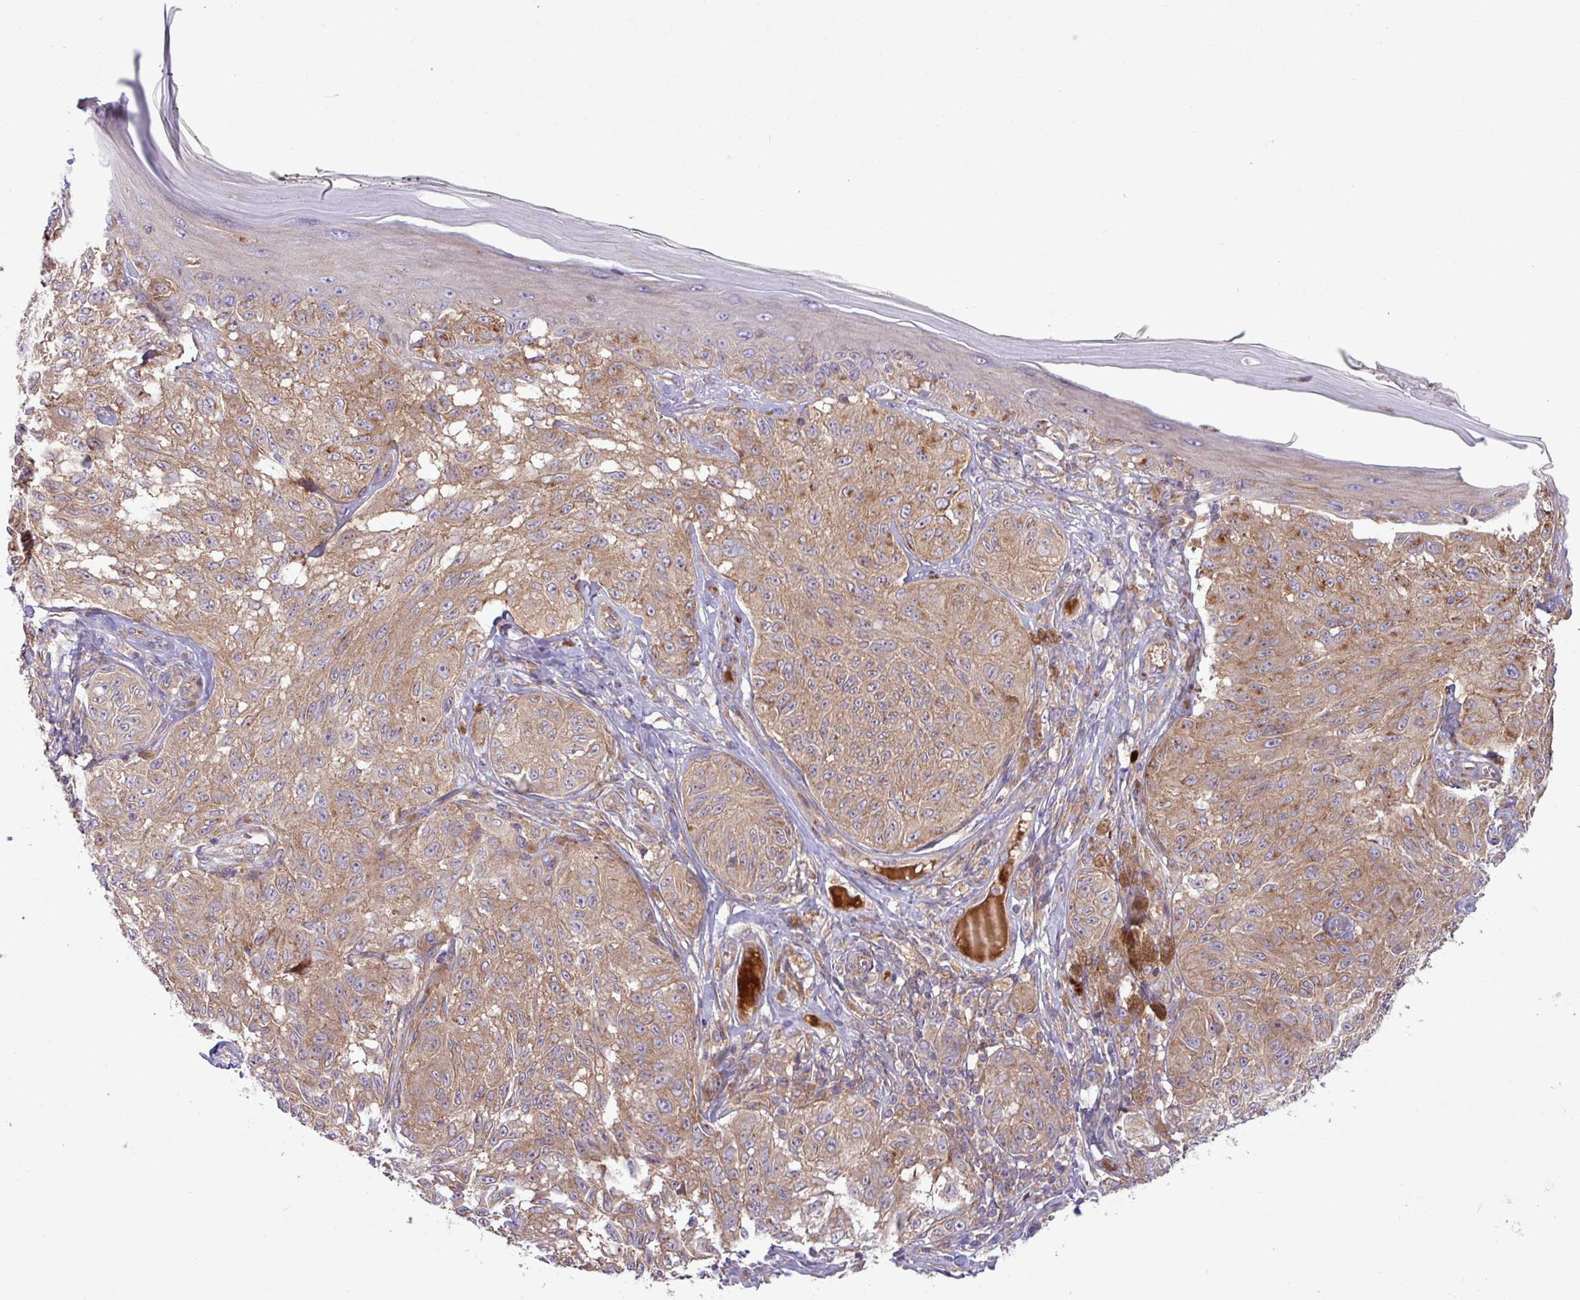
{"staining": {"intensity": "moderate", "quantity": ">75%", "location": "cytoplasmic/membranous"}, "tissue": "melanoma", "cell_type": "Tumor cells", "image_type": "cancer", "snomed": [{"axis": "morphology", "description": "Malignant melanoma, NOS"}, {"axis": "topography", "description": "Skin"}], "caption": "There is medium levels of moderate cytoplasmic/membranous staining in tumor cells of melanoma, as demonstrated by immunohistochemical staining (brown color).", "gene": "RAB19", "patient": {"sex": "male", "age": 68}}